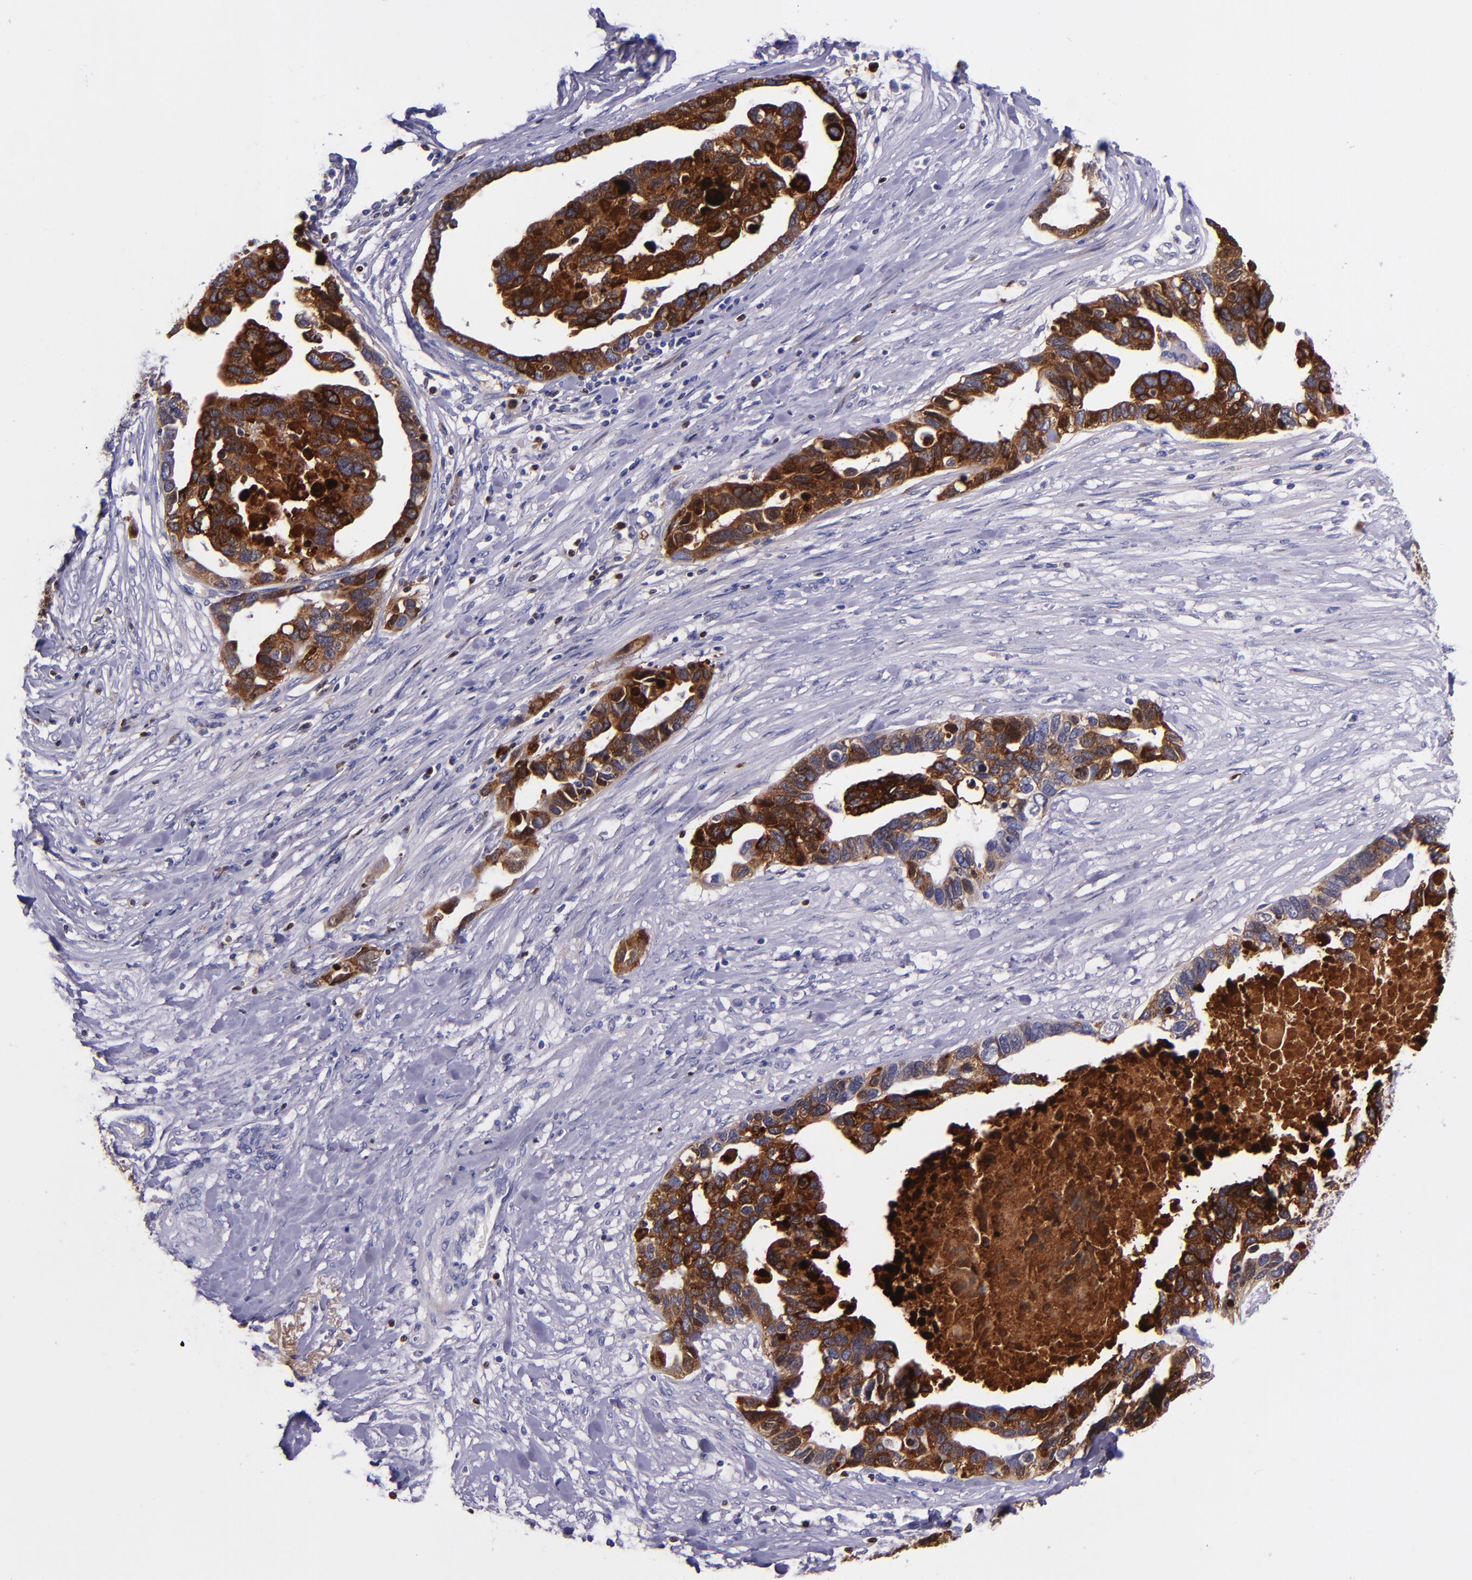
{"staining": {"intensity": "strong", "quantity": ">75%", "location": "cytoplasmic/membranous"}, "tissue": "ovarian cancer", "cell_type": "Tumor cells", "image_type": "cancer", "snomed": [{"axis": "morphology", "description": "Cystadenocarcinoma, serous, NOS"}, {"axis": "topography", "description": "Ovary"}], "caption": "This image exhibits IHC staining of ovarian serous cystadenocarcinoma, with high strong cytoplasmic/membranous staining in approximately >75% of tumor cells.", "gene": "SLPI", "patient": {"sex": "female", "age": 54}}